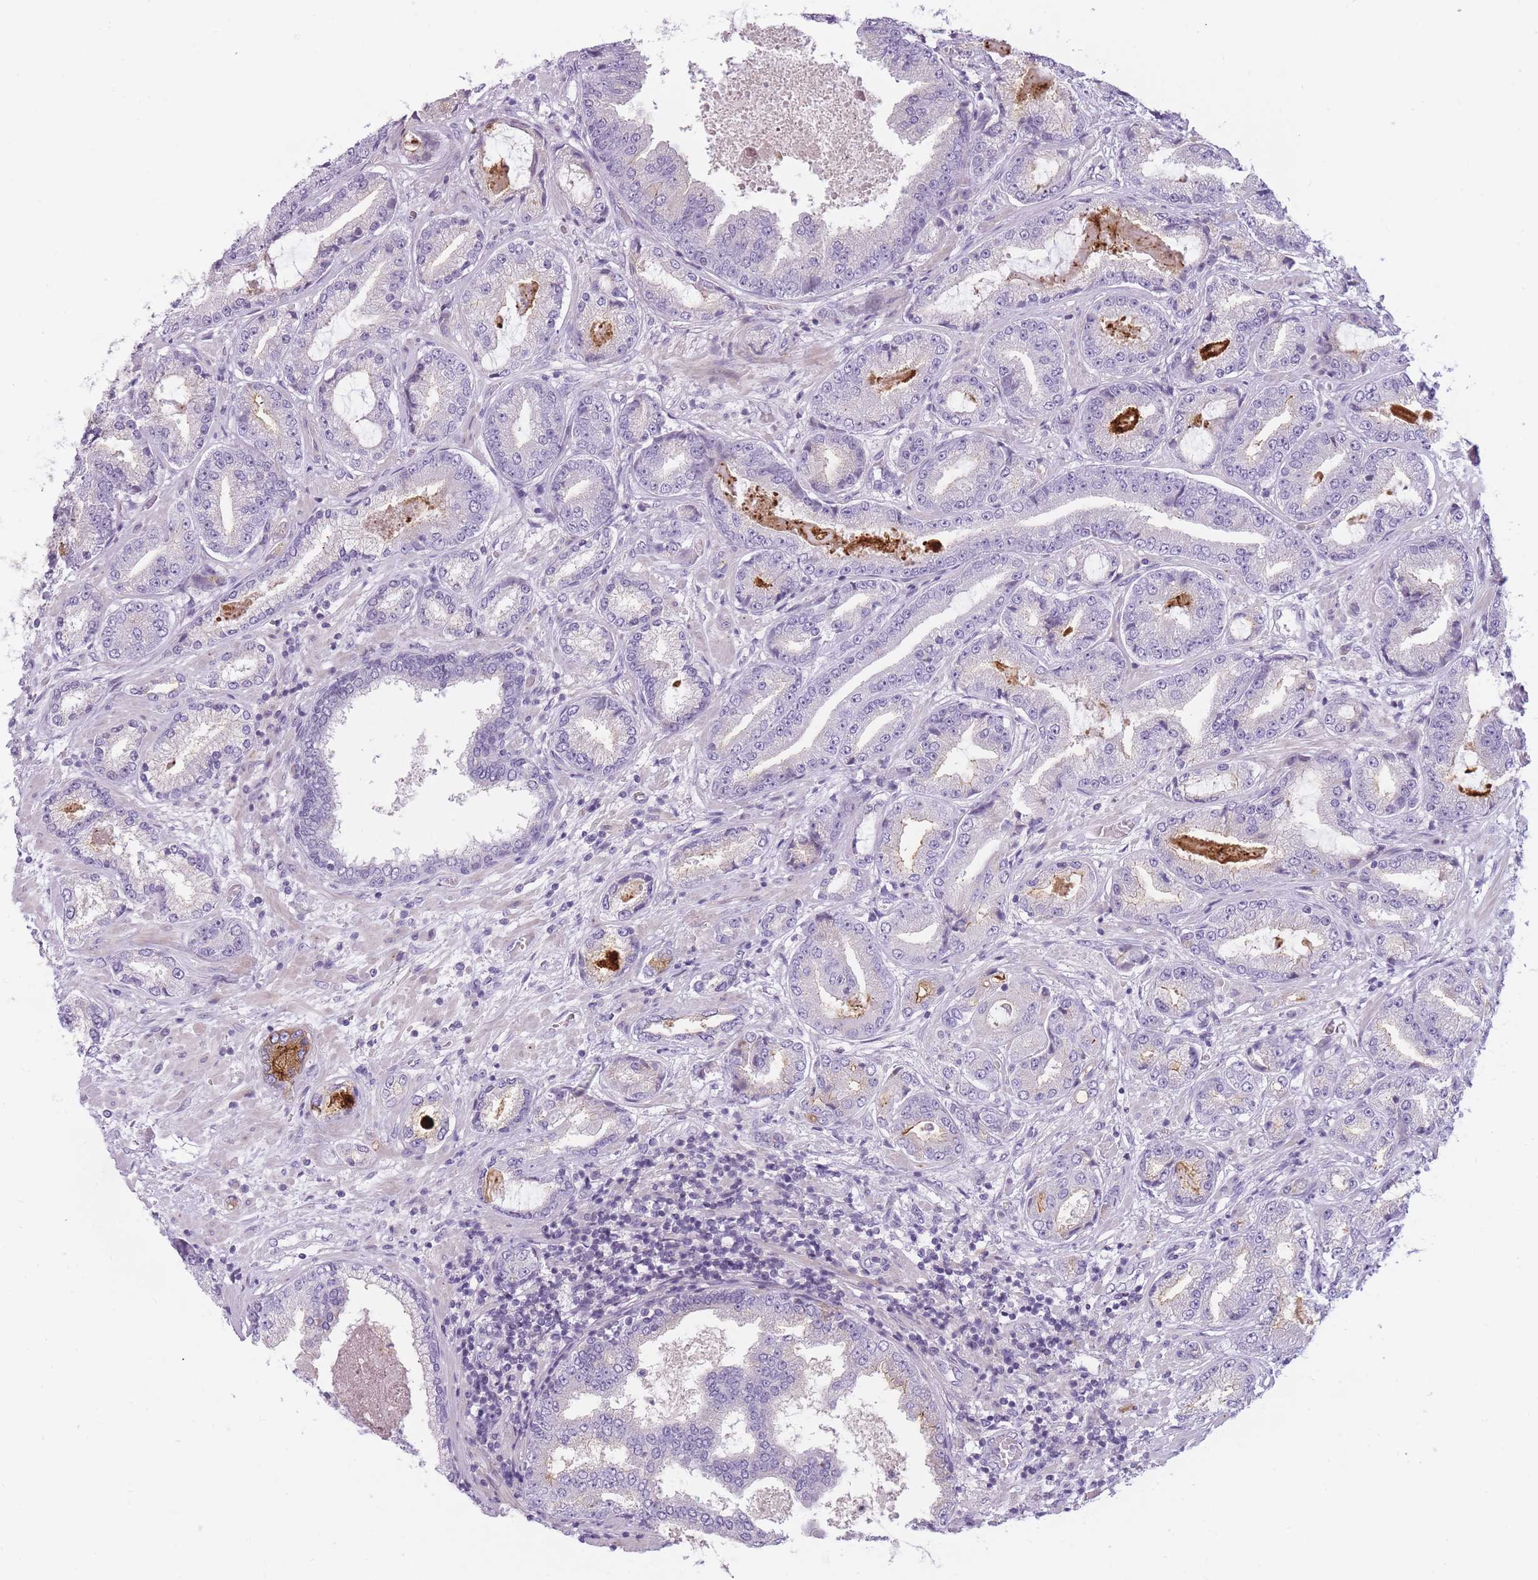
{"staining": {"intensity": "weak", "quantity": "<25%", "location": "cytoplasmic/membranous"}, "tissue": "prostate cancer", "cell_type": "Tumor cells", "image_type": "cancer", "snomed": [{"axis": "morphology", "description": "Adenocarcinoma, High grade"}, {"axis": "topography", "description": "Prostate"}], "caption": "Immunohistochemistry (IHC) of prostate high-grade adenocarcinoma demonstrates no positivity in tumor cells.", "gene": "GGT1", "patient": {"sex": "male", "age": 68}}